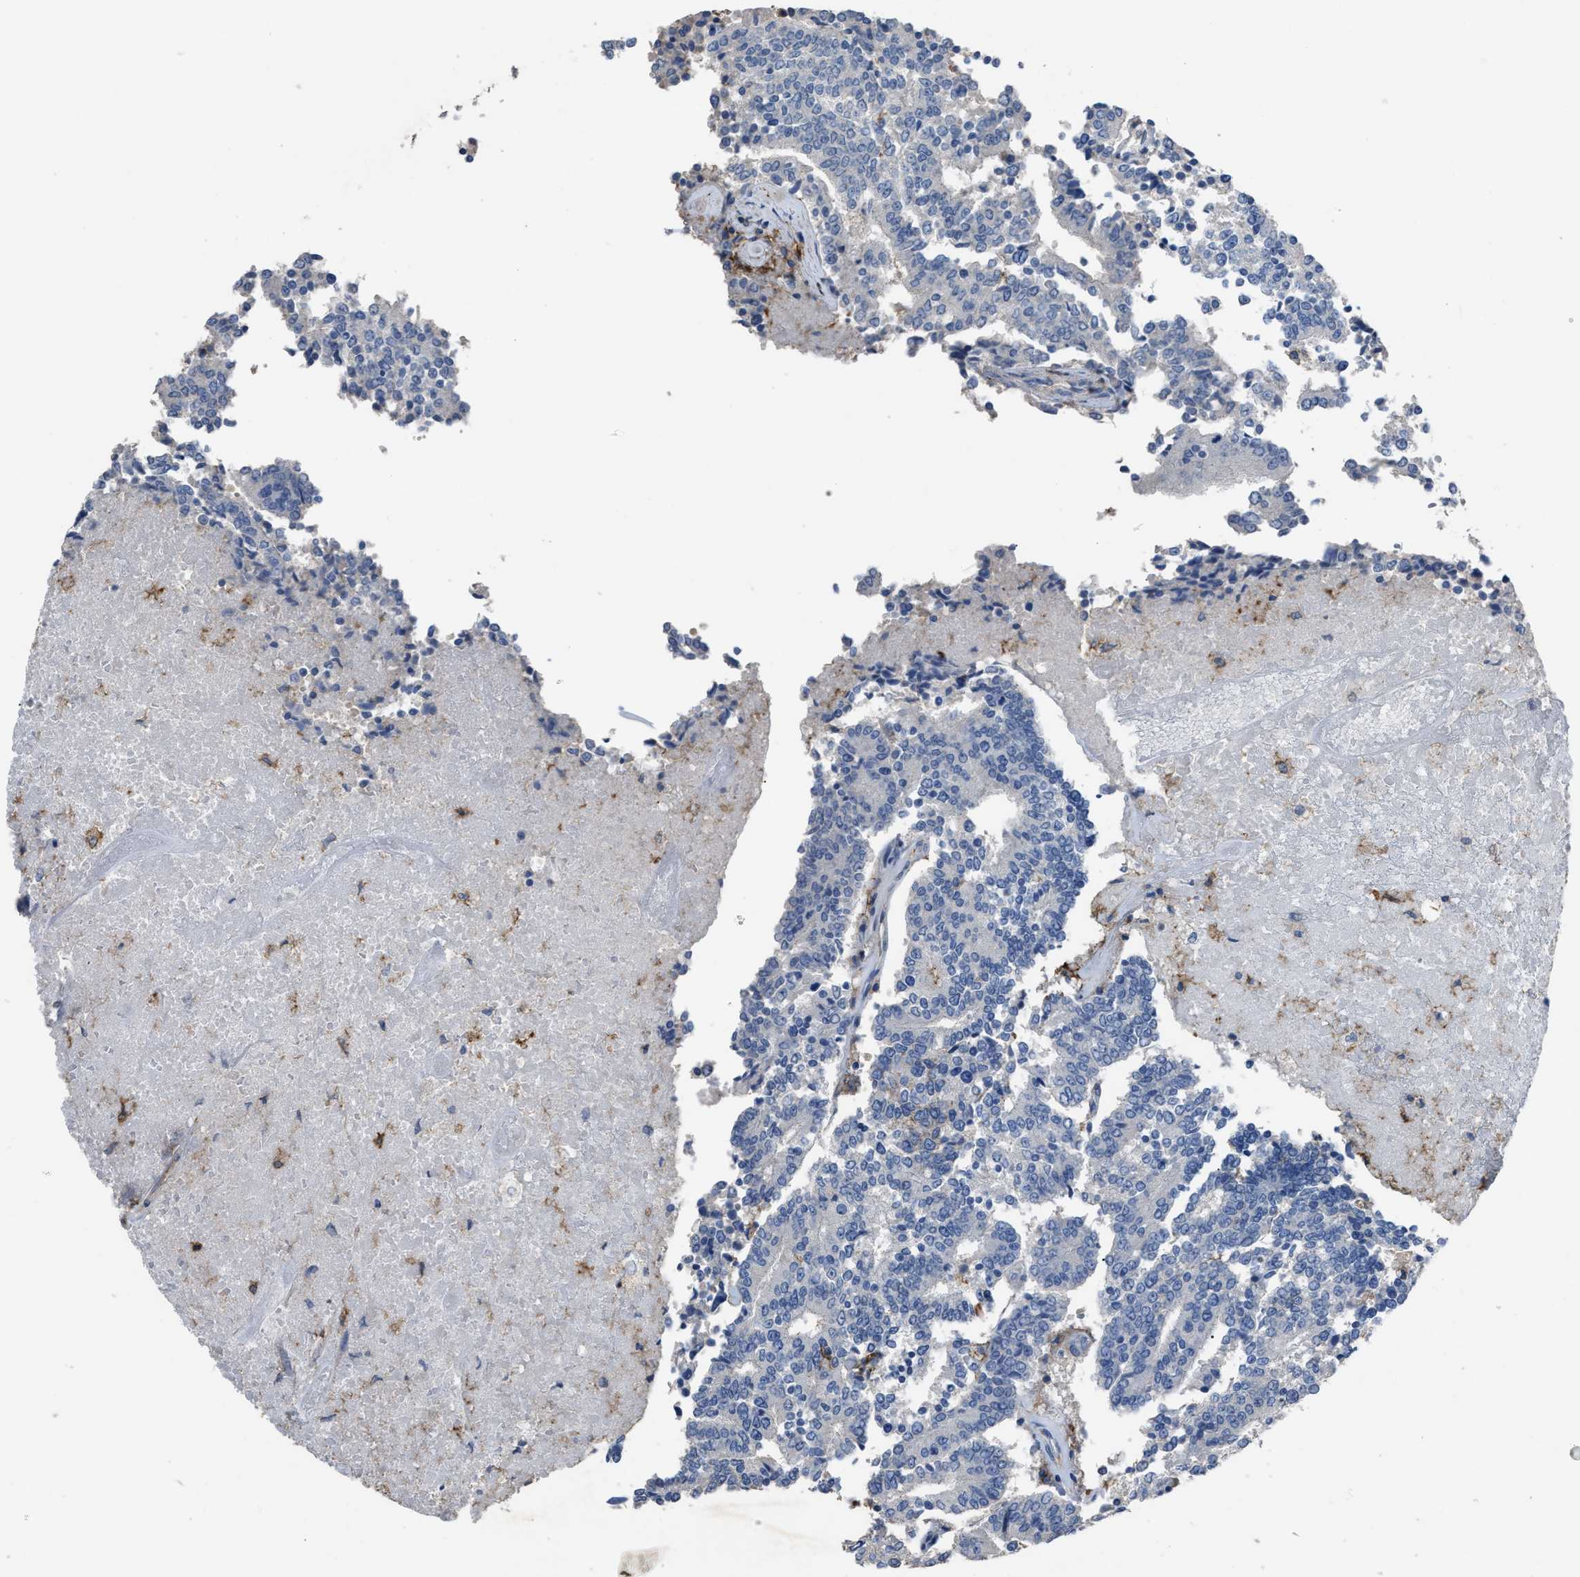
{"staining": {"intensity": "negative", "quantity": "none", "location": "none"}, "tissue": "prostate cancer", "cell_type": "Tumor cells", "image_type": "cancer", "snomed": [{"axis": "morphology", "description": "Normal tissue, NOS"}, {"axis": "morphology", "description": "Adenocarcinoma, High grade"}, {"axis": "topography", "description": "Prostate"}, {"axis": "topography", "description": "Seminal veicle"}], "caption": "A histopathology image of human high-grade adenocarcinoma (prostate) is negative for staining in tumor cells.", "gene": "OR51E1", "patient": {"sex": "male", "age": 55}}